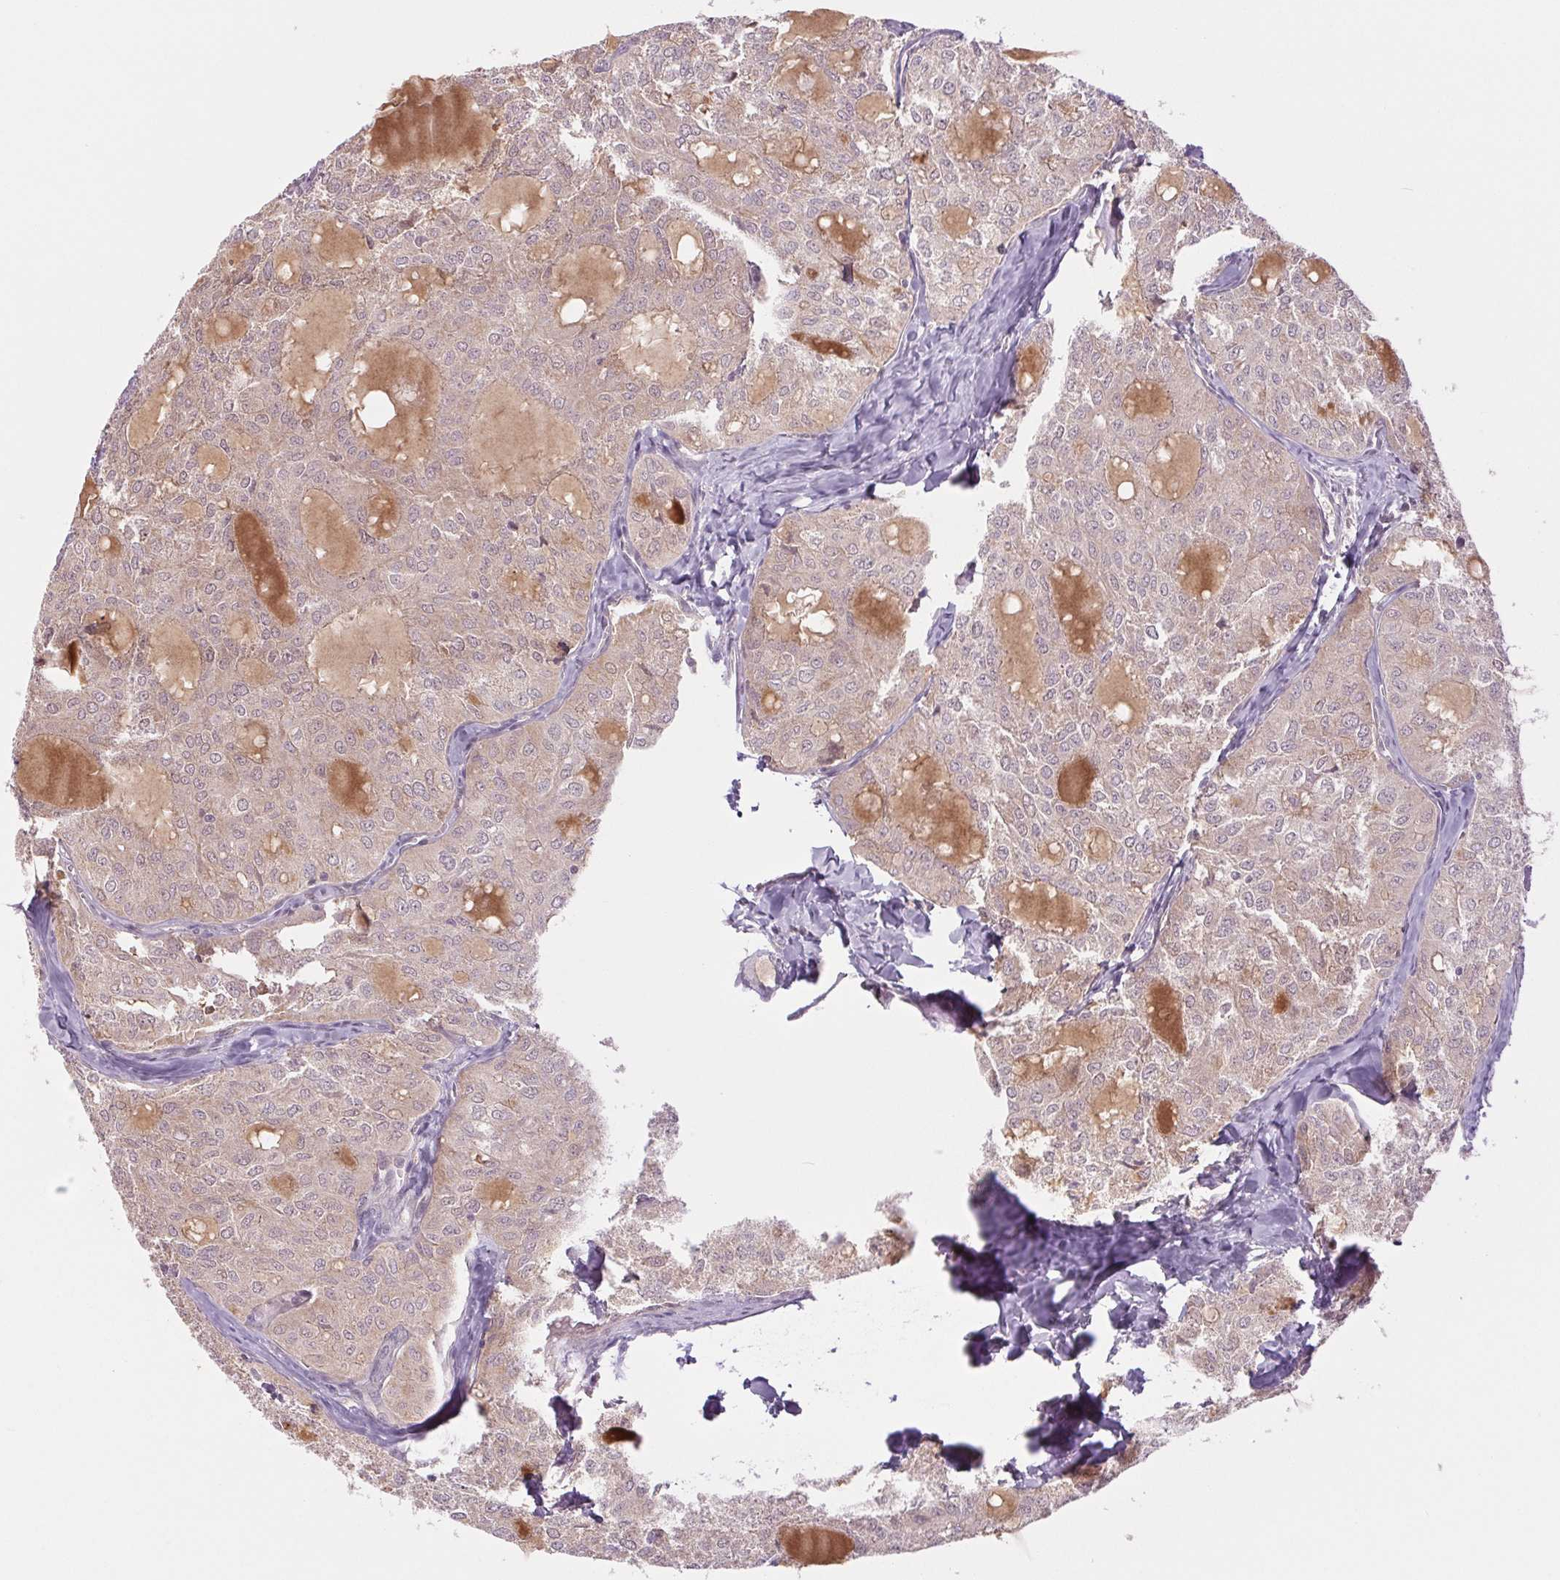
{"staining": {"intensity": "weak", "quantity": "25%-75%", "location": "cytoplasmic/membranous"}, "tissue": "thyroid cancer", "cell_type": "Tumor cells", "image_type": "cancer", "snomed": [{"axis": "morphology", "description": "Follicular adenoma carcinoma, NOS"}, {"axis": "topography", "description": "Thyroid gland"}], "caption": "This photomicrograph shows IHC staining of human thyroid cancer, with low weak cytoplasmic/membranous staining in about 25%-75% of tumor cells.", "gene": "MAP3K5", "patient": {"sex": "male", "age": 75}}